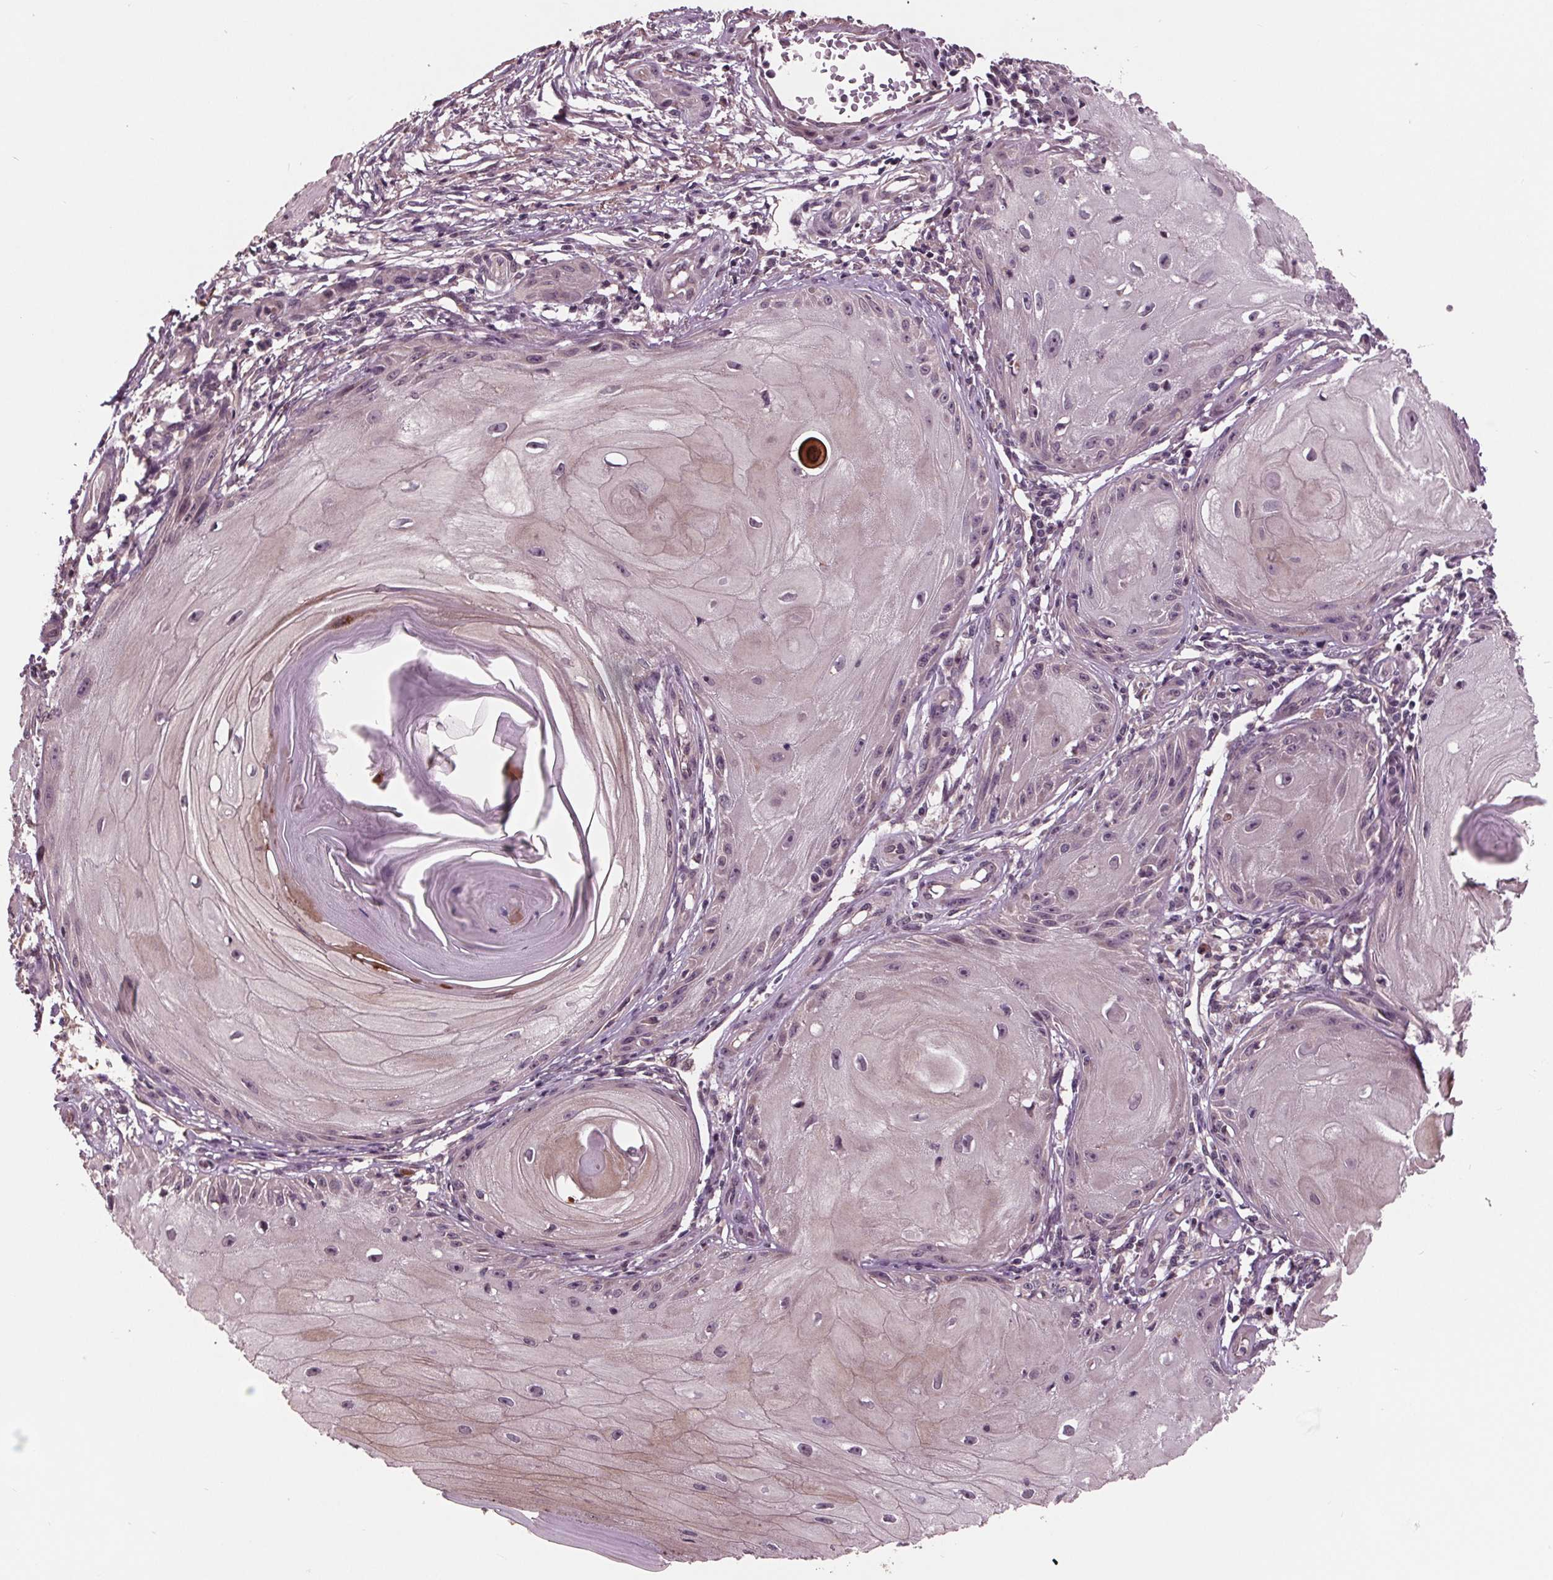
{"staining": {"intensity": "weak", "quantity": "<25%", "location": "cytoplasmic/membranous"}, "tissue": "skin cancer", "cell_type": "Tumor cells", "image_type": "cancer", "snomed": [{"axis": "morphology", "description": "Squamous cell carcinoma, NOS"}, {"axis": "topography", "description": "Skin"}], "caption": "Micrograph shows no significant protein positivity in tumor cells of squamous cell carcinoma (skin).", "gene": "MAPK8", "patient": {"sex": "female", "age": 77}}